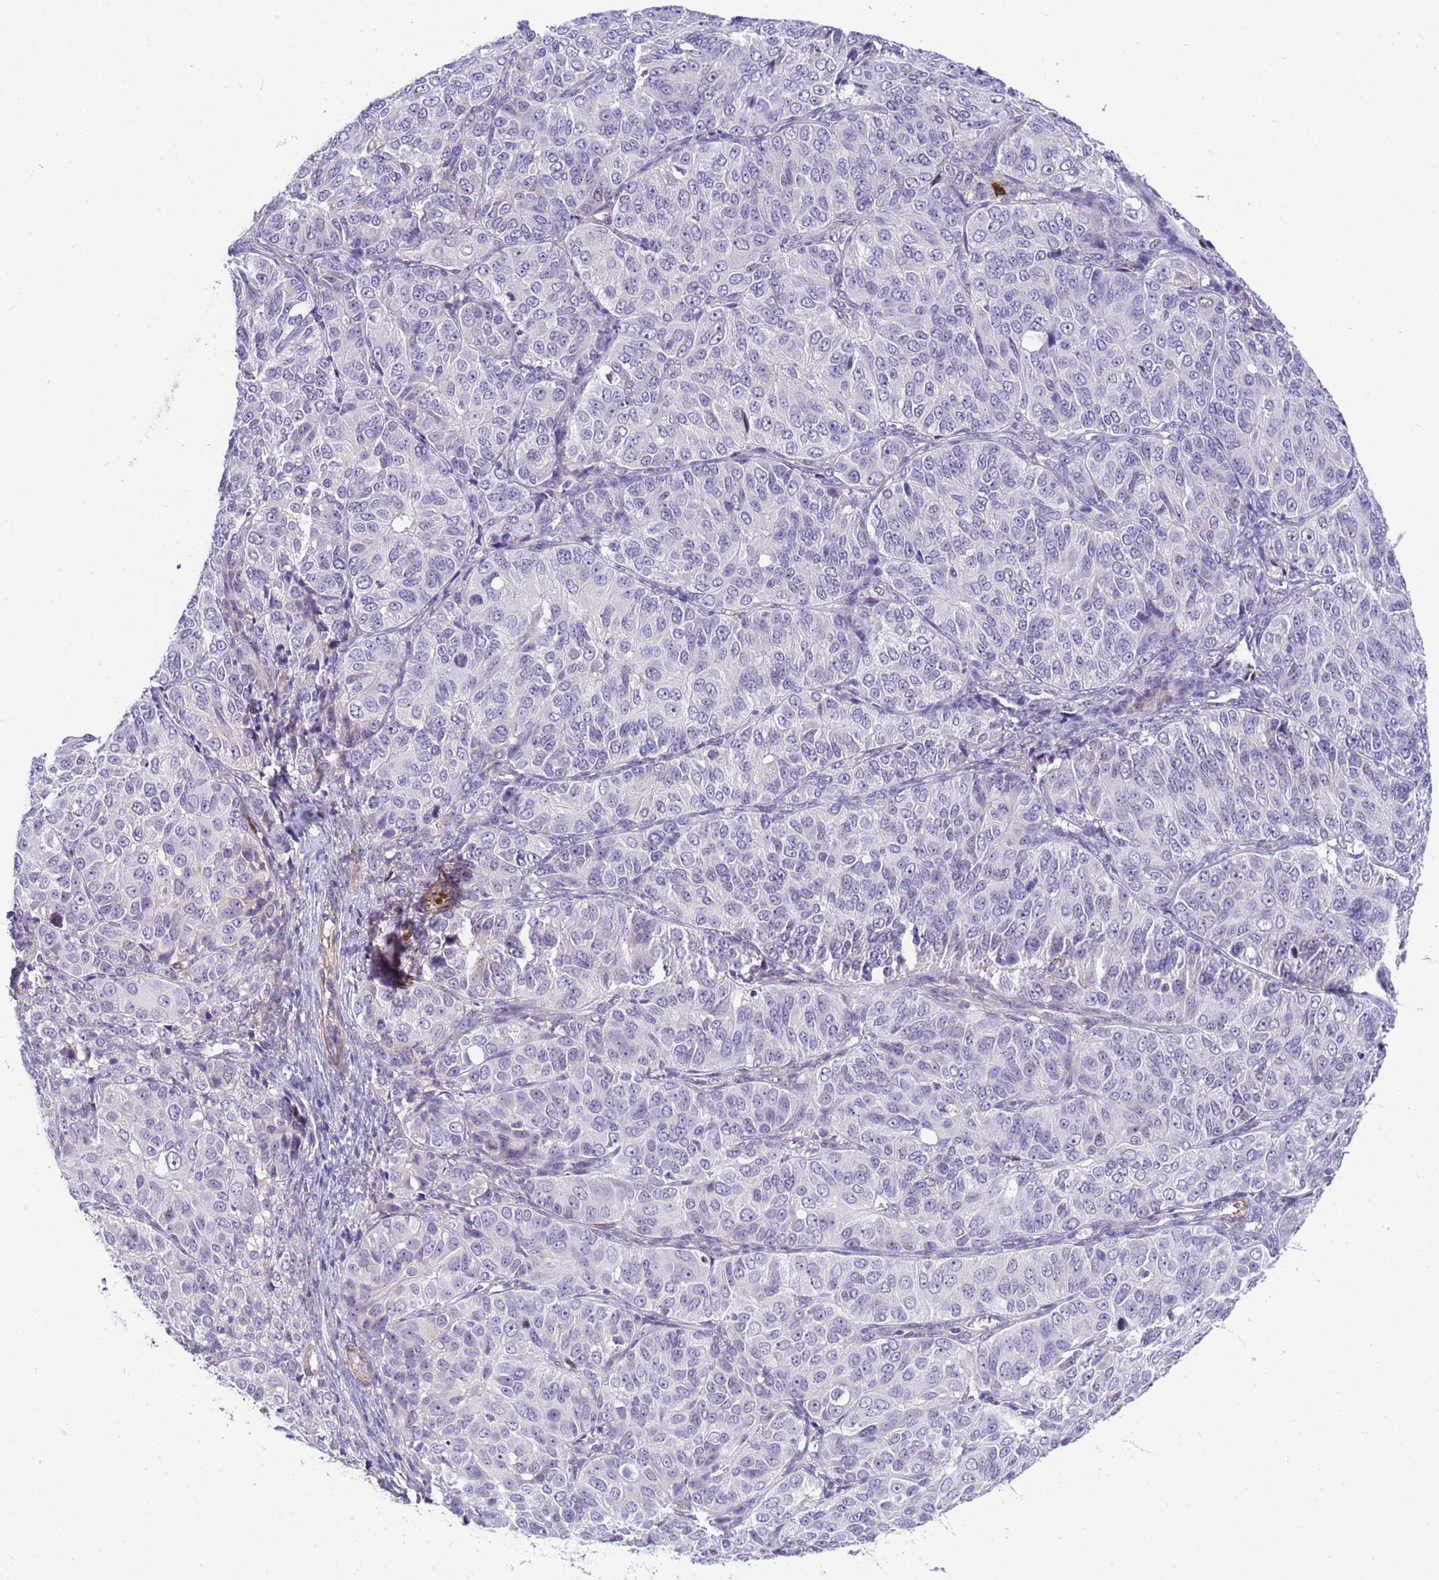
{"staining": {"intensity": "negative", "quantity": "none", "location": "none"}, "tissue": "ovarian cancer", "cell_type": "Tumor cells", "image_type": "cancer", "snomed": [{"axis": "morphology", "description": "Carcinoma, endometroid"}, {"axis": "topography", "description": "Ovary"}], "caption": "Tumor cells are negative for protein expression in human ovarian endometroid carcinoma. Brightfield microscopy of IHC stained with DAB (3,3'-diaminobenzidine) (brown) and hematoxylin (blue), captured at high magnification.", "gene": "ORM1", "patient": {"sex": "female", "age": 51}}